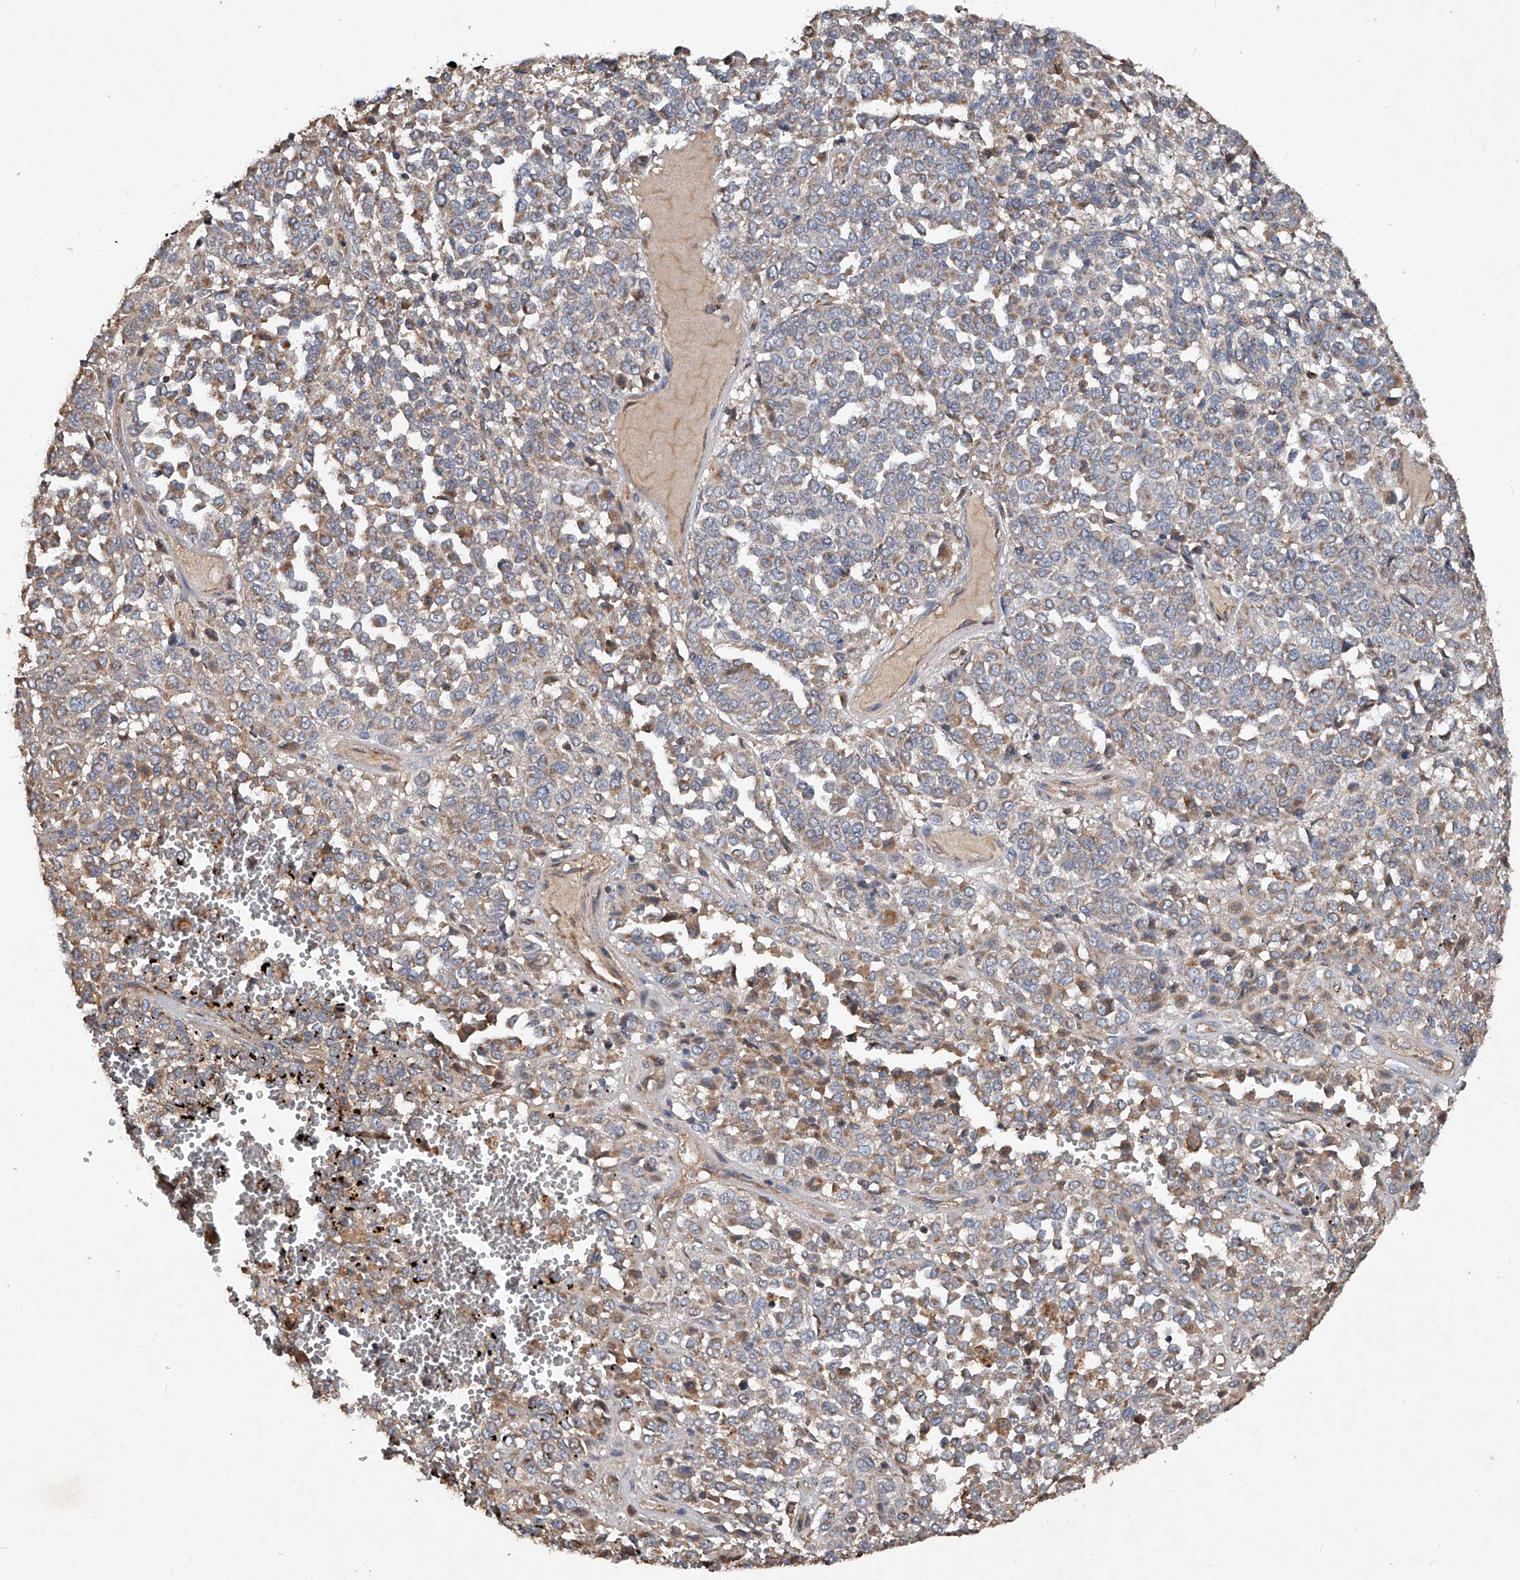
{"staining": {"intensity": "weak", "quantity": "<25%", "location": "cytoplasmic/membranous"}, "tissue": "melanoma", "cell_type": "Tumor cells", "image_type": "cancer", "snomed": [{"axis": "morphology", "description": "Malignant melanoma, Metastatic site"}, {"axis": "topography", "description": "Pancreas"}], "caption": "Tumor cells show no significant protein expression in malignant melanoma (metastatic site).", "gene": "SDHA", "patient": {"sex": "female", "age": 30}}